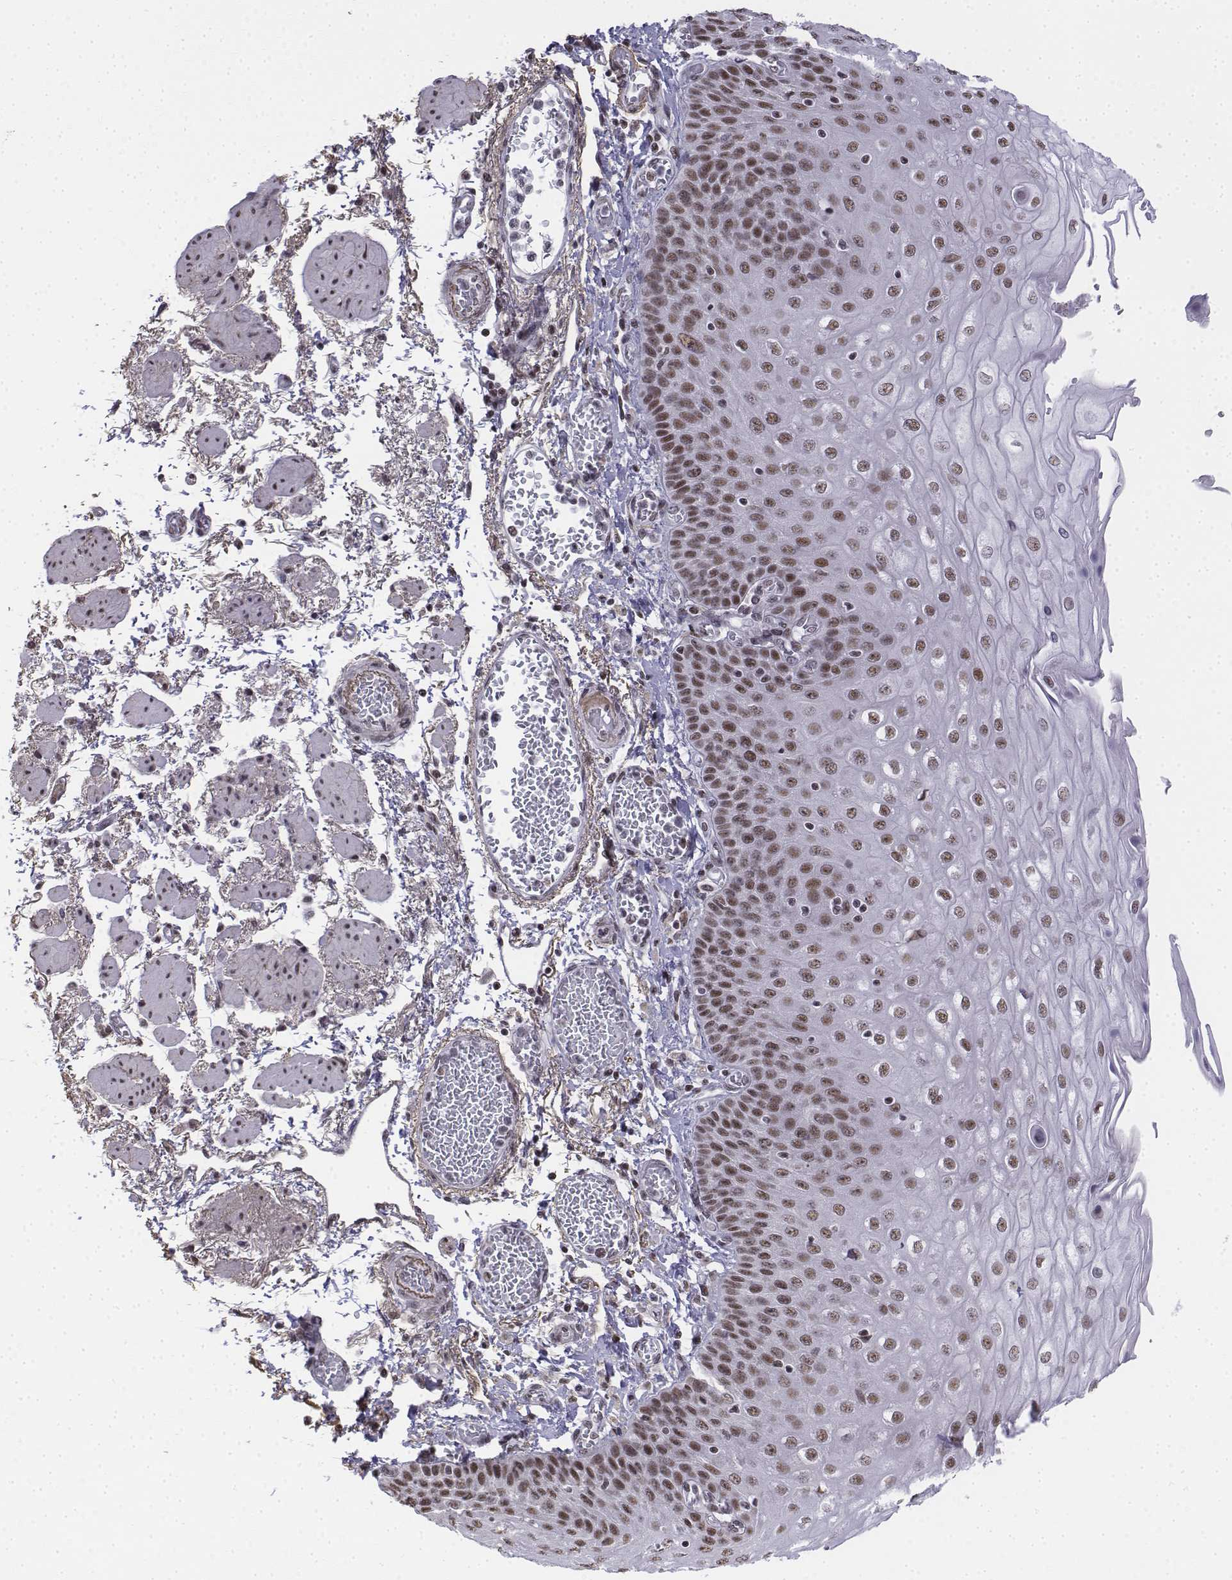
{"staining": {"intensity": "moderate", "quantity": ">75%", "location": "nuclear"}, "tissue": "esophagus", "cell_type": "Squamous epithelial cells", "image_type": "normal", "snomed": [{"axis": "morphology", "description": "Normal tissue, NOS"}, {"axis": "morphology", "description": "Adenocarcinoma, NOS"}, {"axis": "topography", "description": "Esophagus"}], "caption": "This is an image of IHC staining of normal esophagus, which shows moderate staining in the nuclear of squamous epithelial cells.", "gene": "SETD1A", "patient": {"sex": "male", "age": 81}}